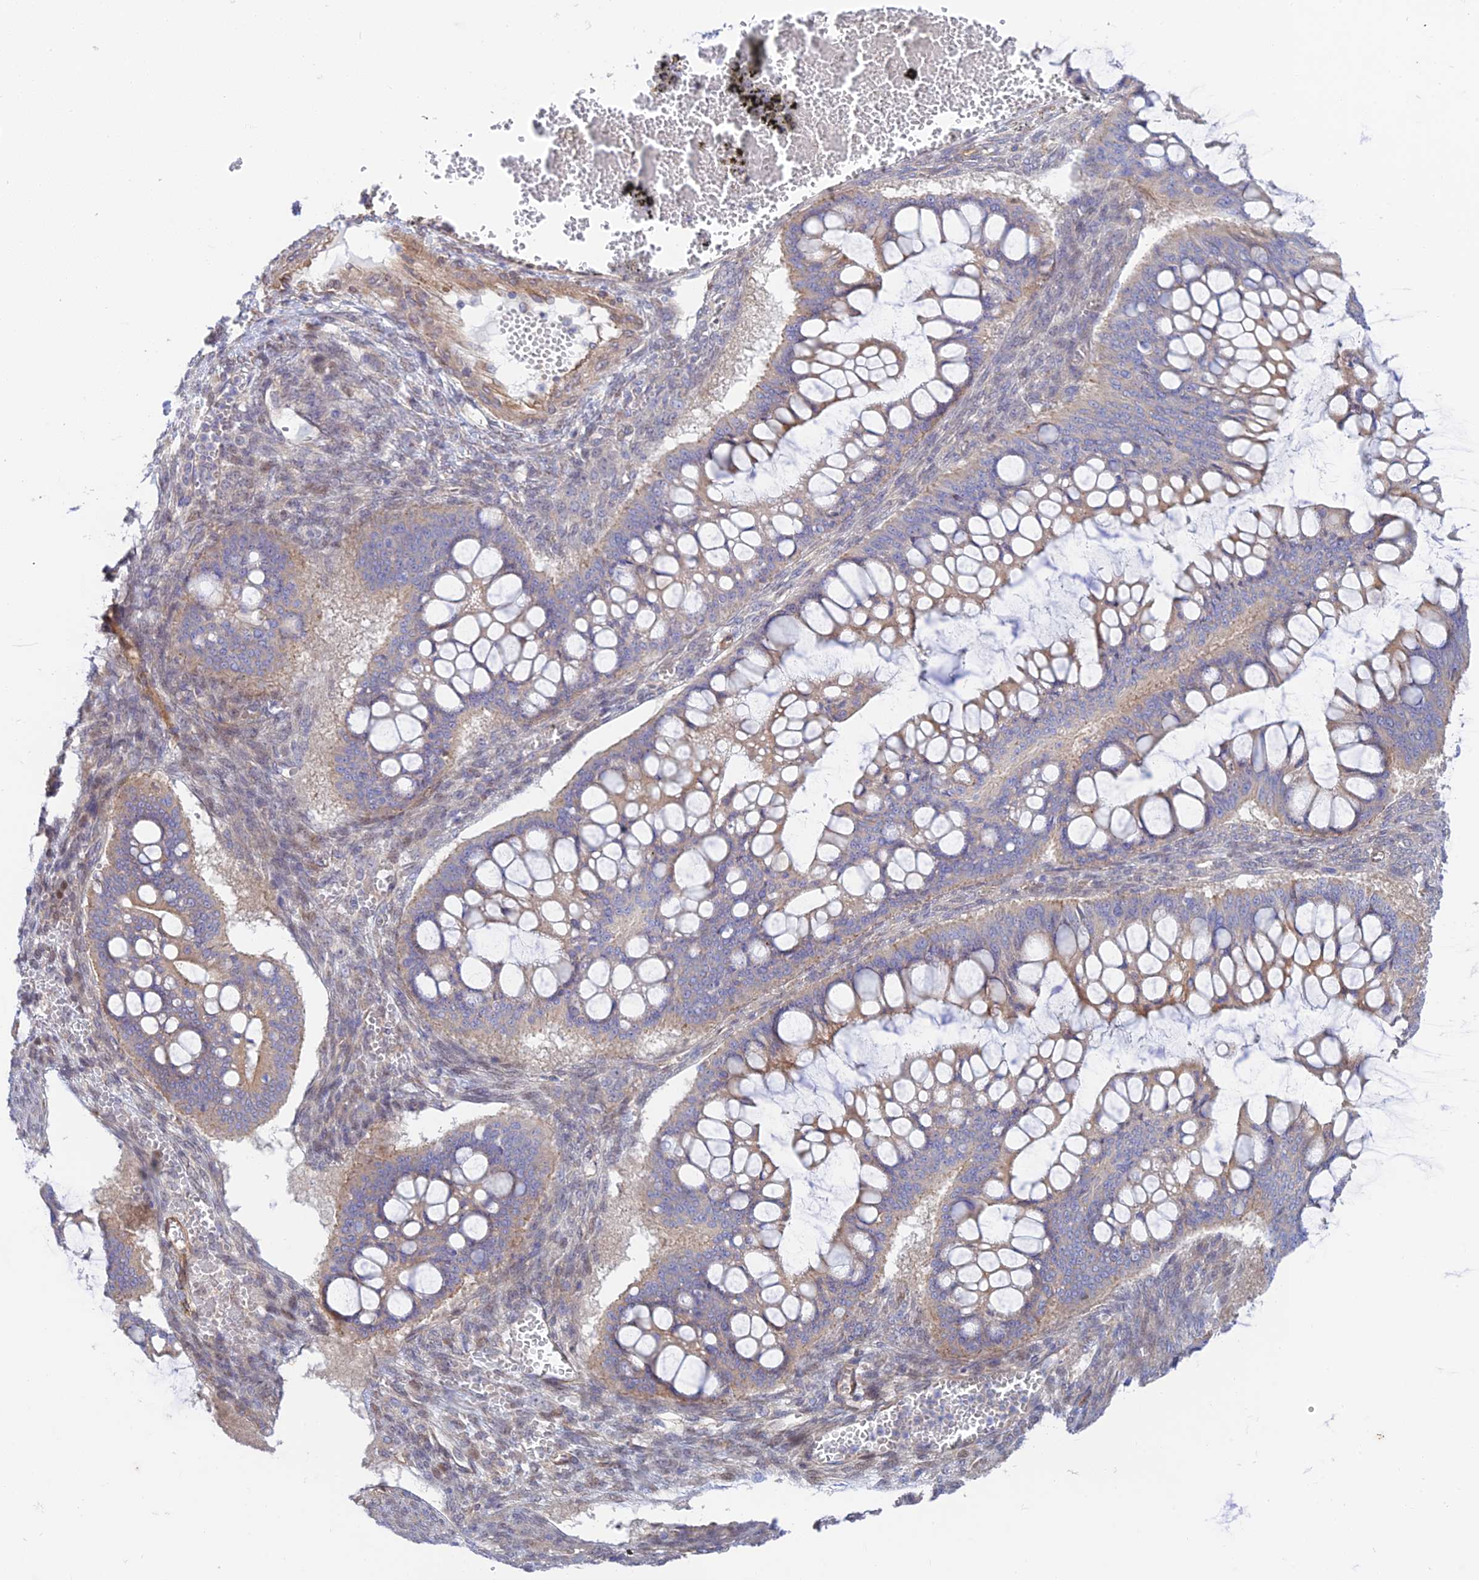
{"staining": {"intensity": "weak", "quantity": "<25%", "location": "cytoplasmic/membranous"}, "tissue": "ovarian cancer", "cell_type": "Tumor cells", "image_type": "cancer", "snomed": [{"axis": "morphology", "description": "Cystadenocarcinoma, mucinous, NOS"}, {"axis": "topography", "description": "Ovary"}], "caption": "Immunohistochemistry micrograph of human ovarian cancer stained for a protein (brown), which demonstrates no positivity in tumor cells.", "gene": "KCNAB1", "patient": {"sex": "female", "age": 73}}